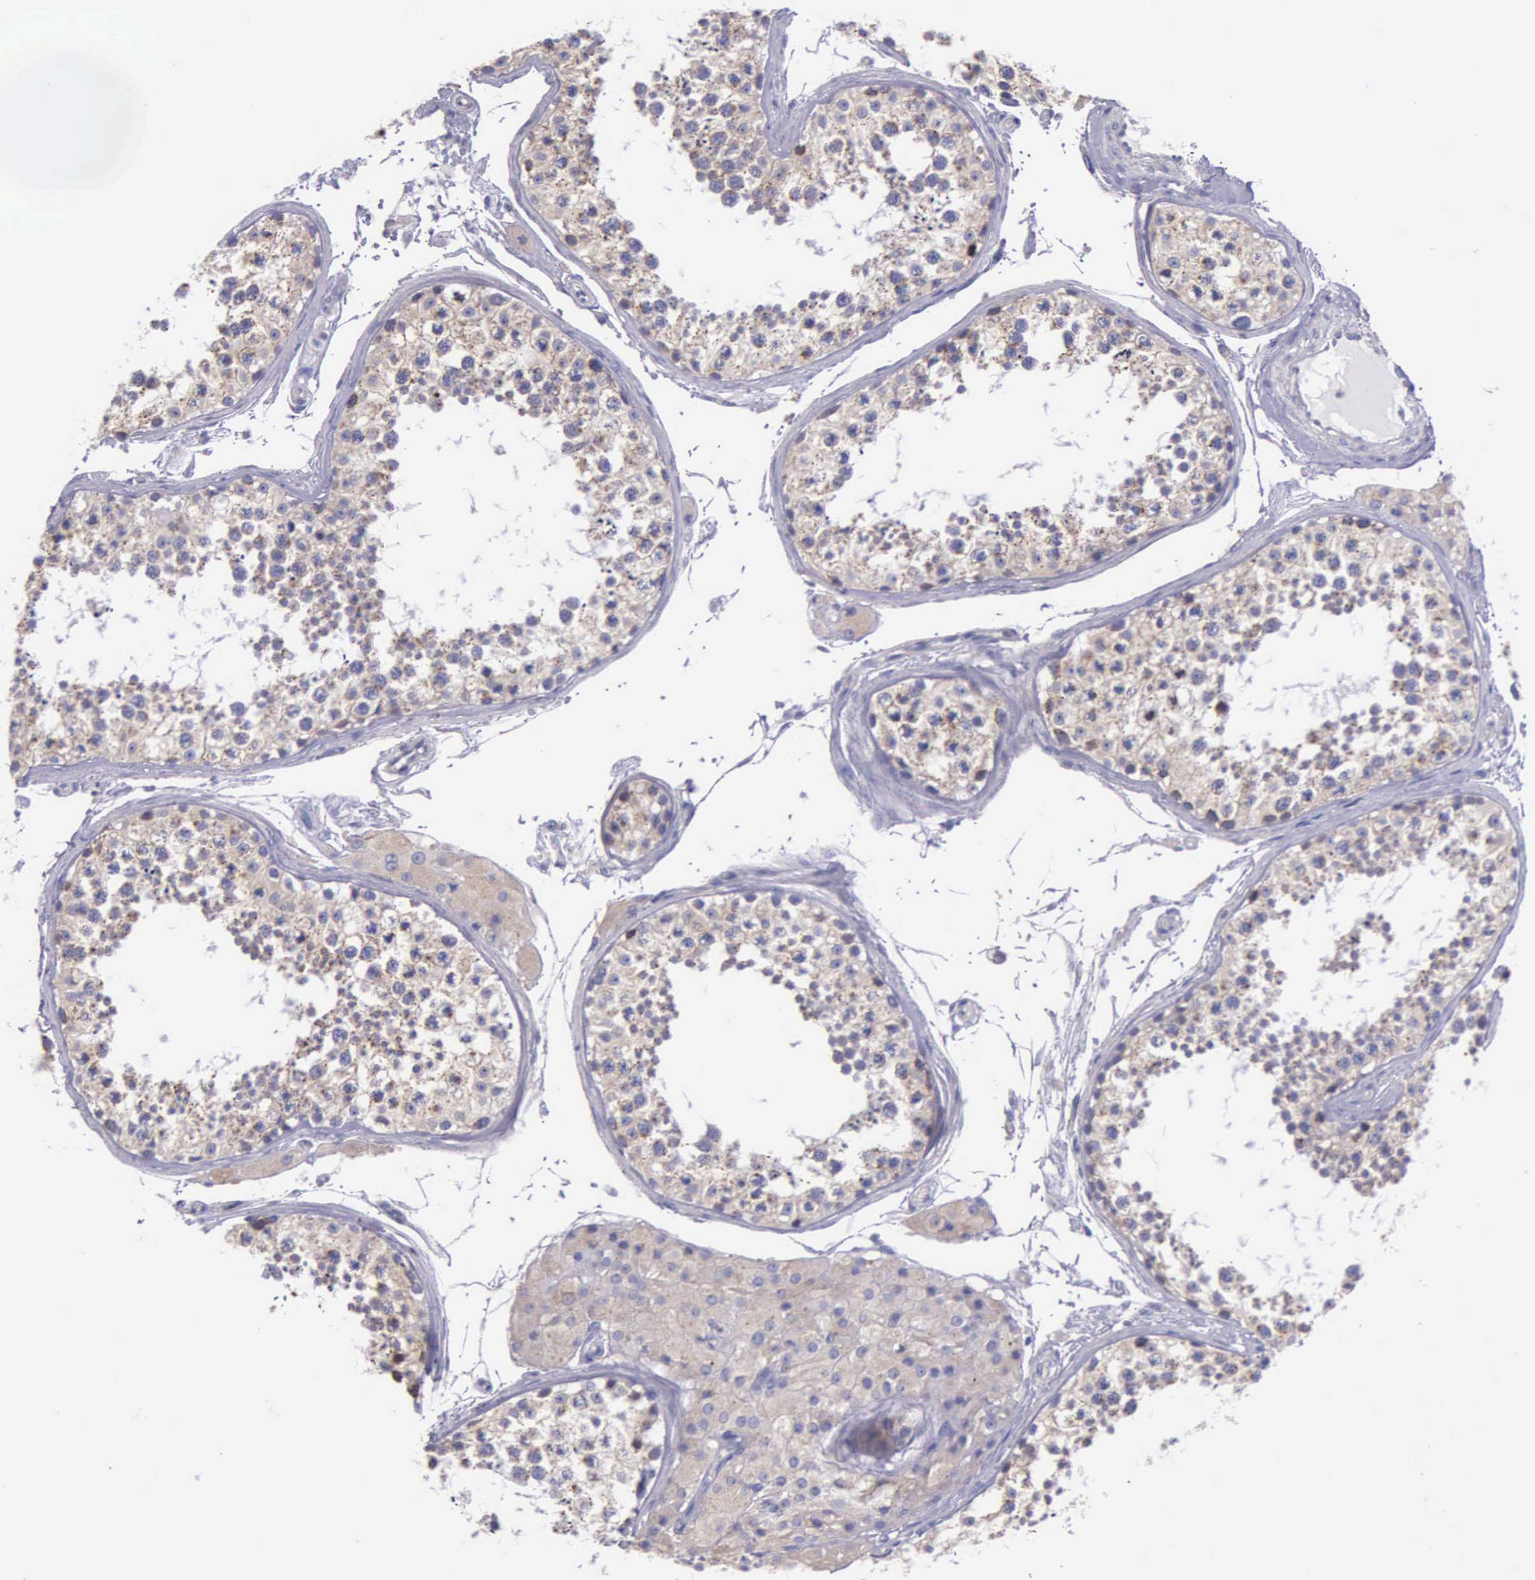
{"staining": {"intensity": "weak", "quantity": "25%-75%", "location": "cytoplasmic/membranous"}, "tissue": "testis", "cell_type": "Cells in seminiferous ducts", "image_type": "normal", "snomed": [{"axis": "morphology", "description": "Normal tissue, NOS"}, {"axis": "topography", "description": "Testis"}], "caption": "IHC staining of normal testis, which exhibits low levels of weak cytoplasmic/membranous staining in about 25%-75% of cells in seminiferous ducts indicating weak cytoplasmic/membranous protein positivity. The staining was performed using DAB (brown) for protein detection and nuclei were counterstained in hematoxylin (blue).", "gene": "CTAGE15", "patient": {"sex": "male", "age": 57}}